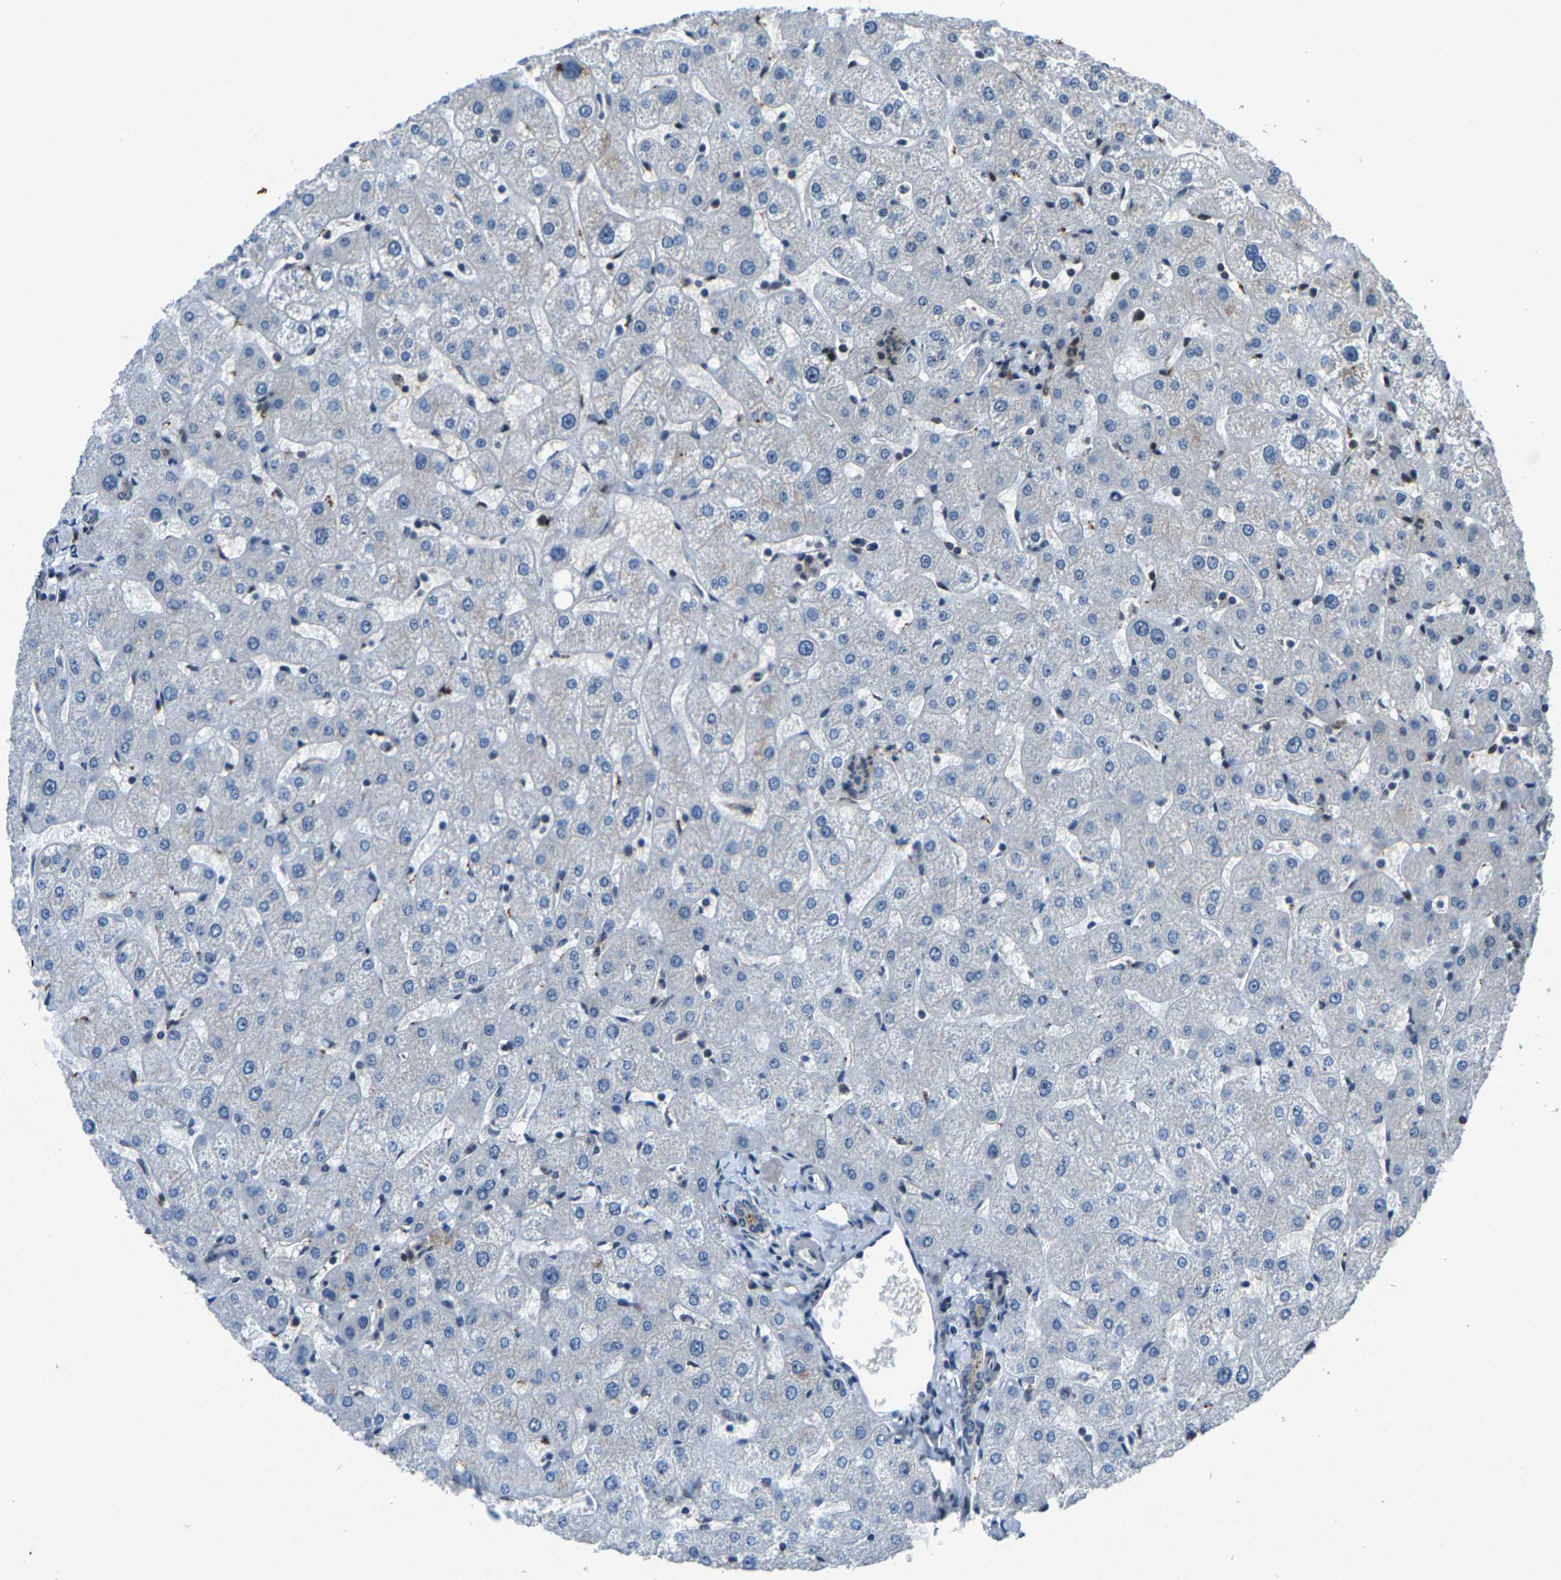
{"staining": {"intensity": "negative", "quantity": "none", "location": "none"}, "tissue": "liver", "cell_type": "Cholangiocytes", "image_type": "normal", "snomed": [{"axis": "morphology", "description": "Normal tissue, NOS"}, {"axis": "topography", "description": "Liver"}], "caption": "High magnification brightfield microscopy of benign liver stained with DAB (brown) and counterstained with hematoxylin (blue): cholangiocytes show no significant staining.", "gene": "ATXN3", "patient": {"sex": "male", "age": 67}}